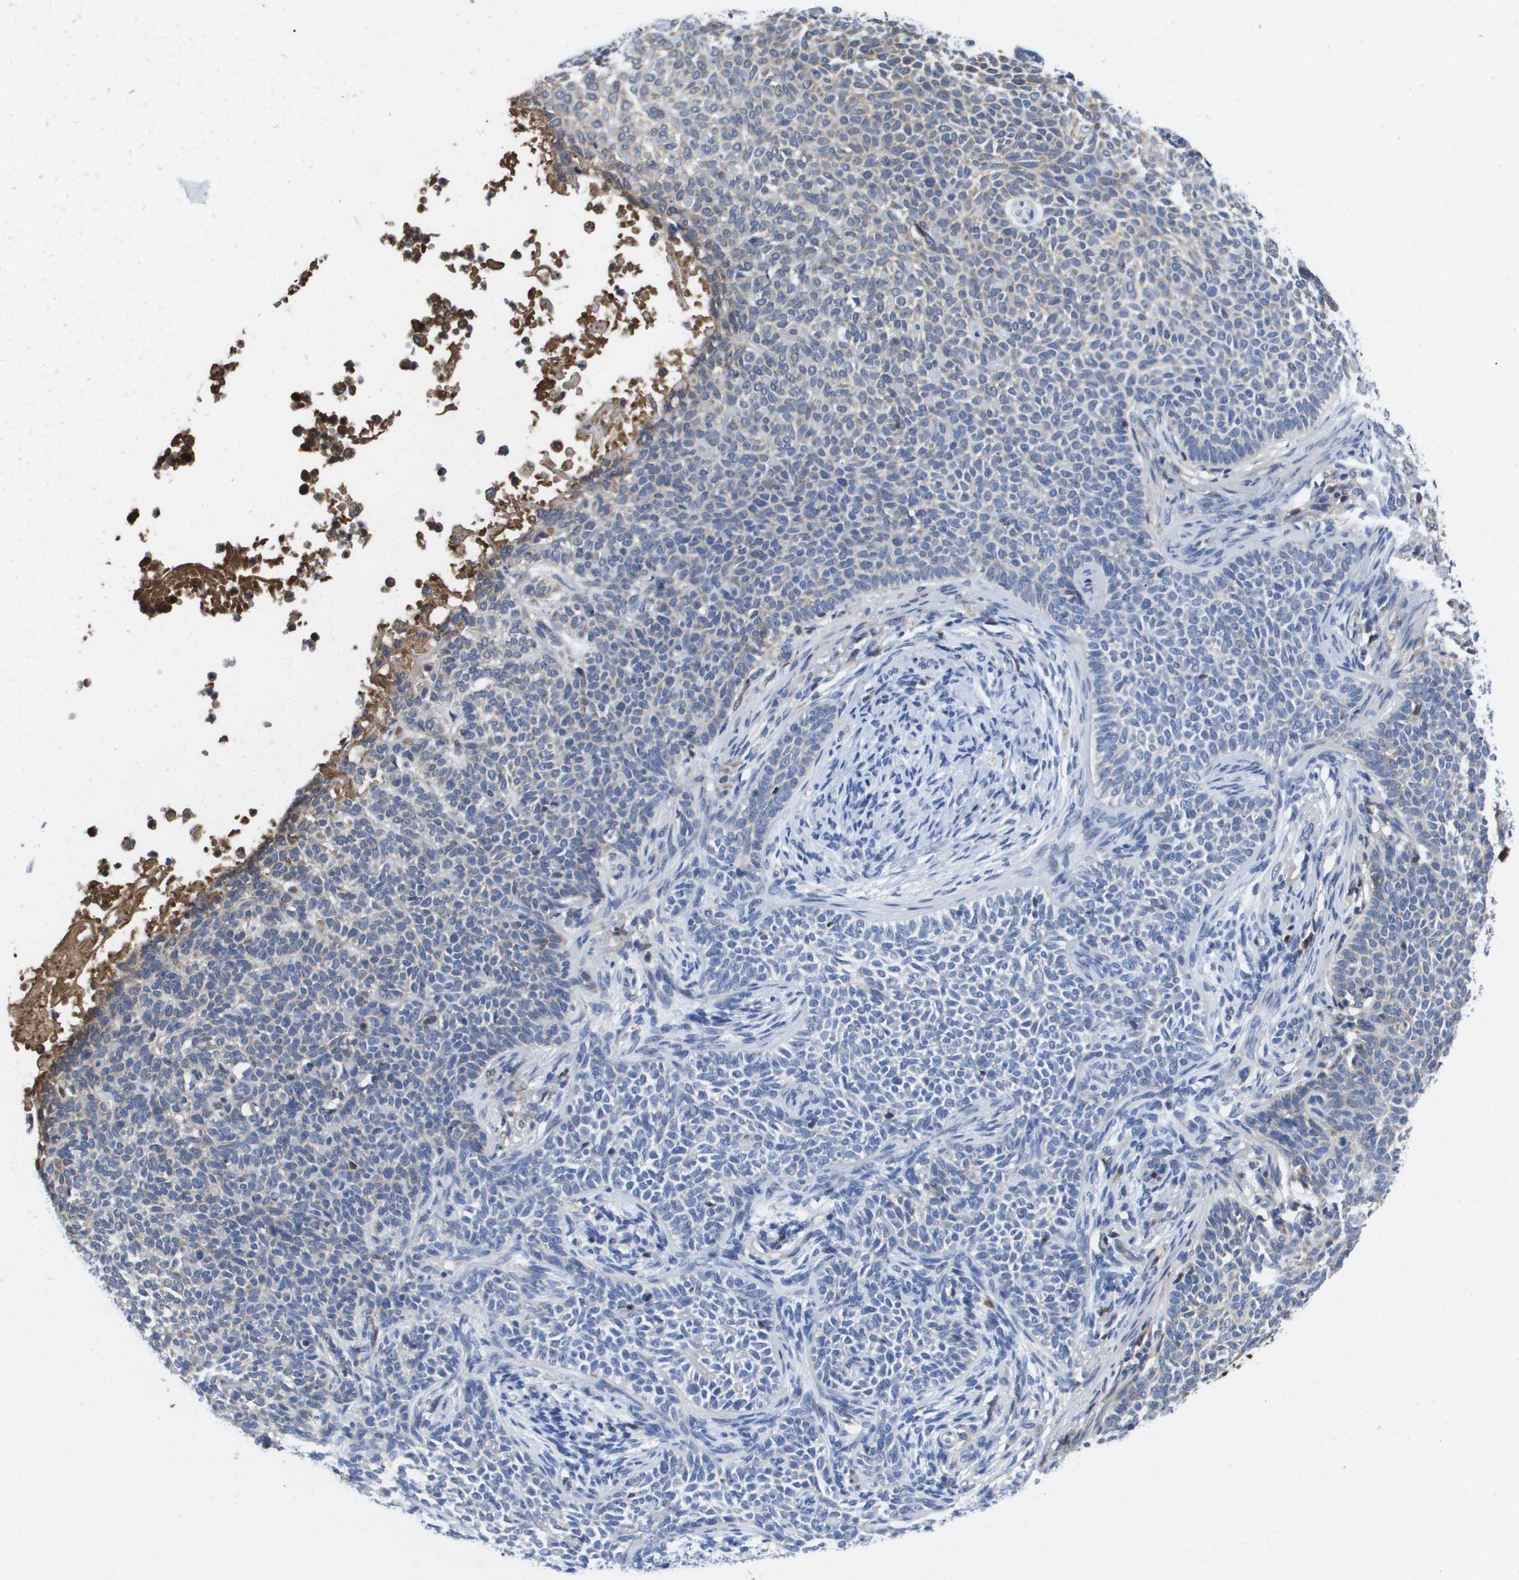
{"staining": {"intensity": "weak", "quantity": "<25%", "location": "cytoplasmic/membranous"}, "tissue": "skin cancer", "cell_type": "Tumor cells", "image_type": "cancer", "snomed": [{"axis": "morphology", "description": "Normal tissue, NOS"}, {"axis": "morphology", "description": "Basal cell carcinoma"}, {"axis": "topography", "description": "Skin"}], "caption": "High power microscopy photomicrograph of an immunohistochemistry photomicrograph of skin basal cell carcinoma, revealing no significant staining in tumor cells.", "gene": "SERPINC1", "patient": {"sex": "male", "age": 87}}